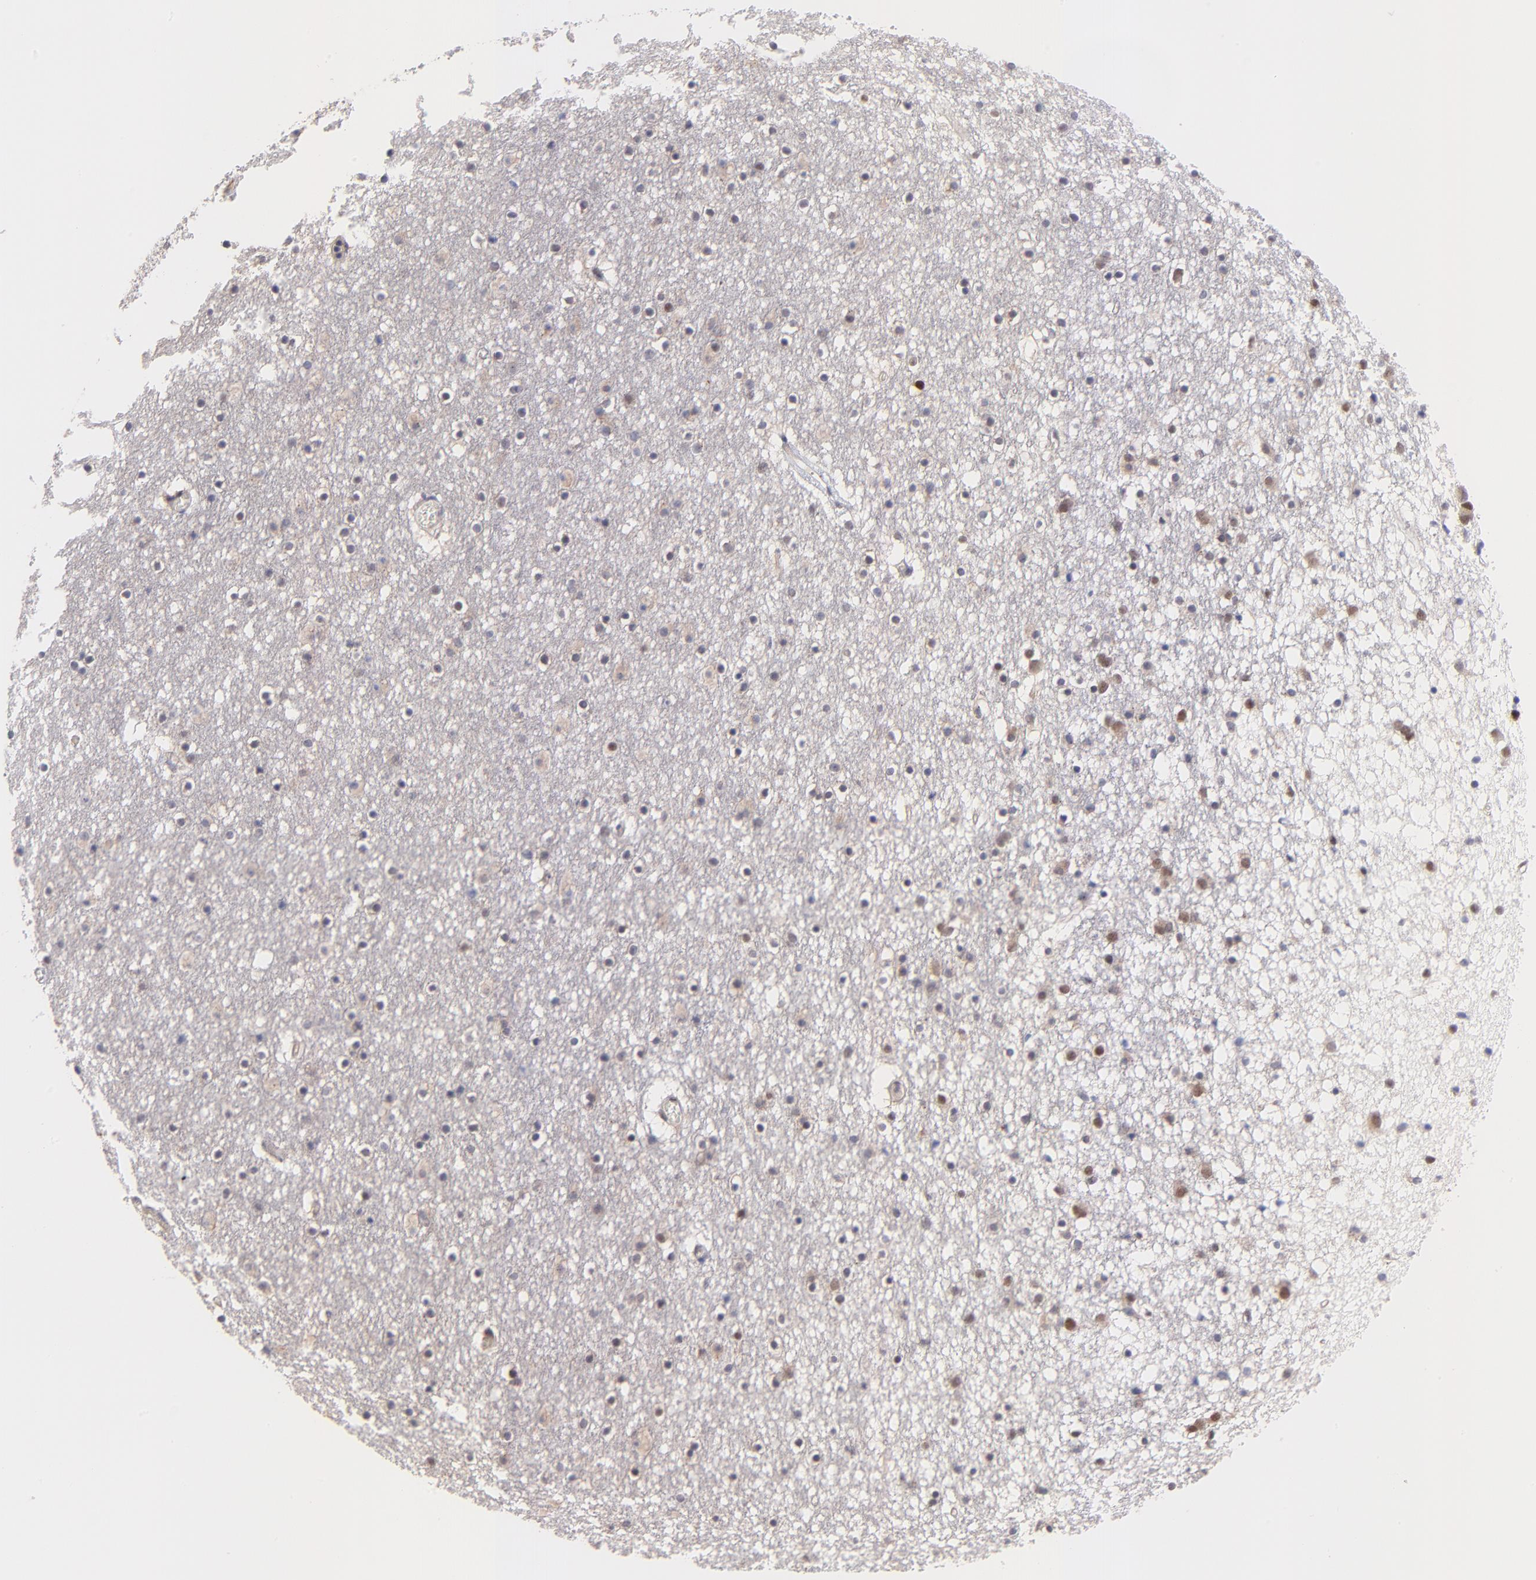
{"staining": {"intensity": "negative", "quantity": "none", "location": "none"}, "tissue": "caudate", "cell_type": "Glial cells", "image_type": "normal", "snomed": [{"axis": "morphology", "description": "Normal tissue, NOS"}, {"axis": "topography", "description": "Lateral ventricle wall"}], "caption": "DAB (3,3'-diaminobenzidine) immunohistochemical staining of normal human caudate reveals no significant expression in glial cells.", "gene": "ZNF747", "patient": {"sex": "male", "age": 45}}